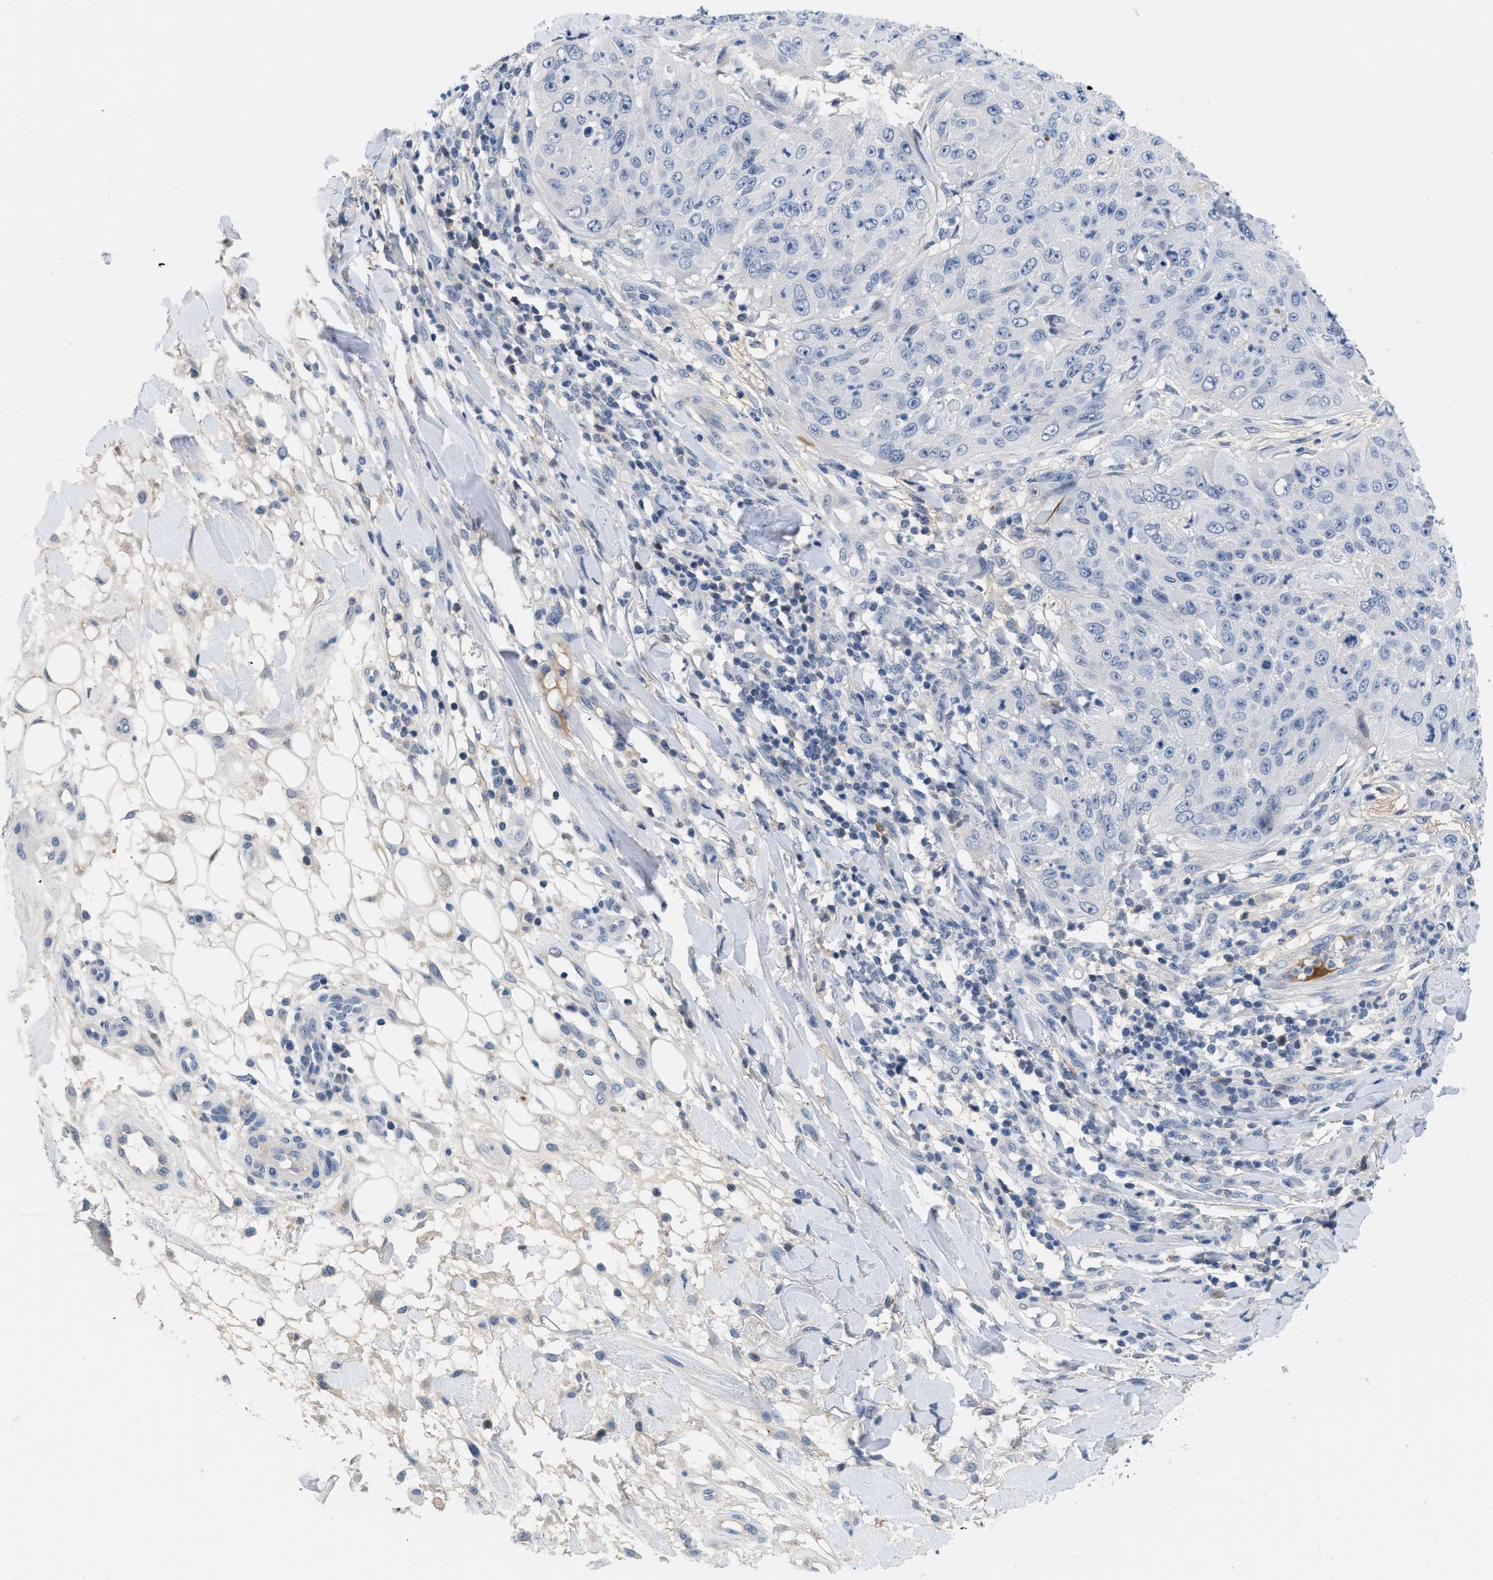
{"staining": {"intensity": "negative", "quantity": "none", "location": "none"}, "tissue": "skin cancer", "cell_type": "Tumor cells", "image_type": "cancer", "snomed": [{"axis": "morphology", "description": "Squamous cell carcinoma, NOS"}, {"axis": "topography", "description": "Skin"}], "caption": "This histopathology image is of skin cancer (squamous cell carcinoma) stained with immunohistochemistry (IHC) to label a protein in brown with the nuclei are counter-stained blue. There is no staining in tumor cells. Nuclei are stained in blue.", "gene": "OR9K2", "patient": {"sex": "female", "age": 80}}